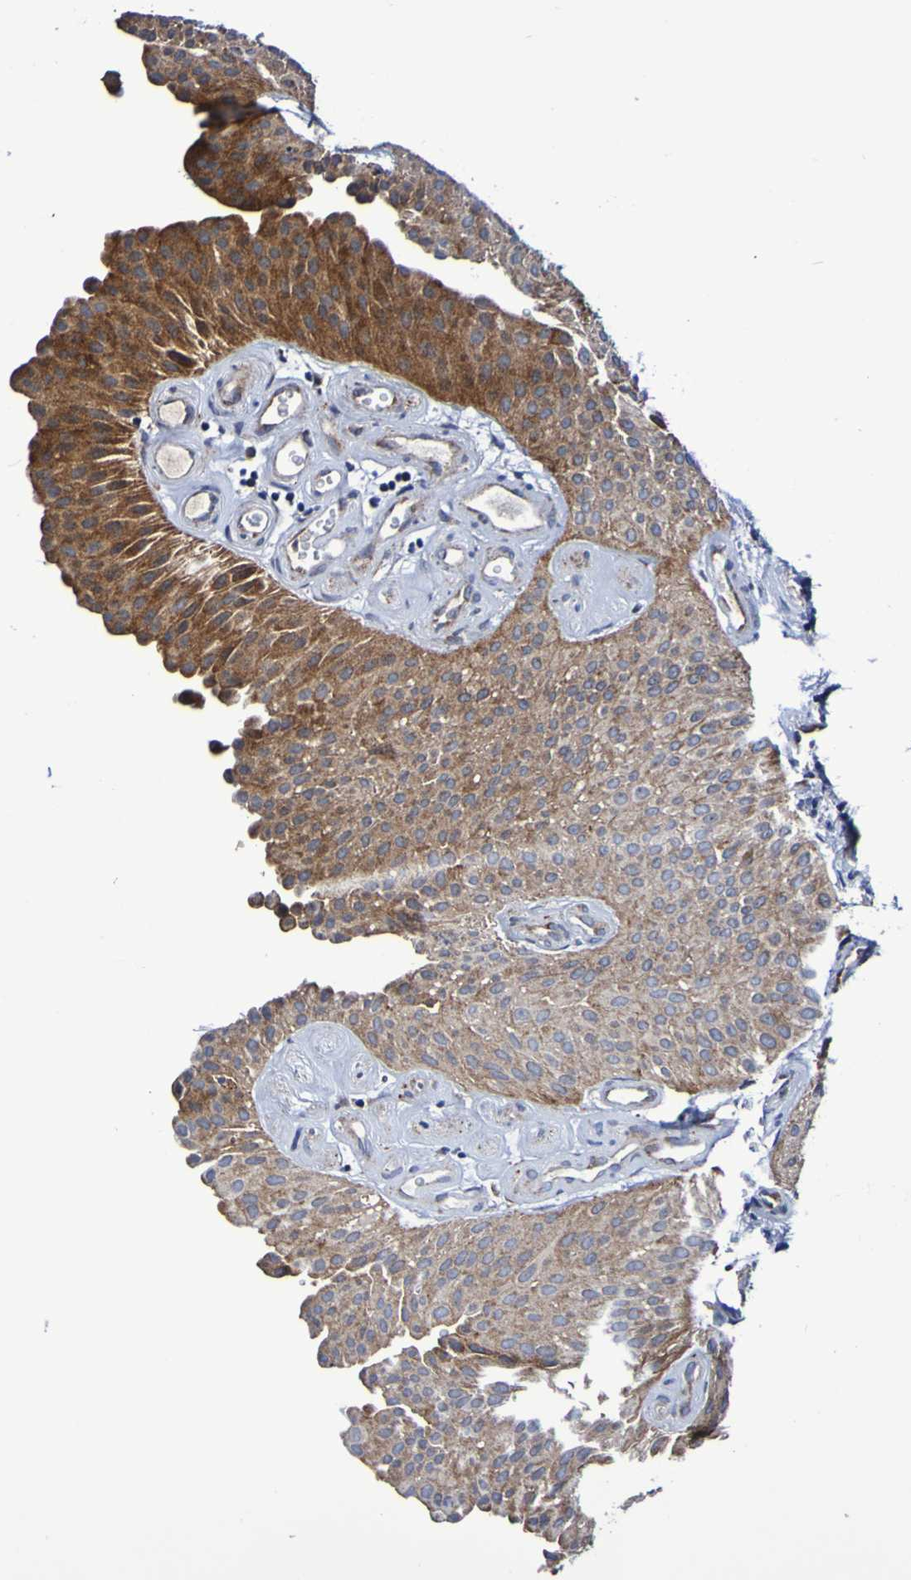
{"staining": {"intensity": "moderate", "quantity": ">75%", "location": "cytoplasmic/membranous"}, "tissue": "urothelial cancer", "cell_type": "Tumor cells", "image_type": "cancer", "snomed": [{"axis": "morphology", "description": "Urothelial carcinoma, Low grade"}, {"axis": "topography", "description": "Urinary bladder"}], "caption": "This is a micrograph of immunohistochemistry (IHC) staining of urothelial carcinoma (low-grade), which shows moderate expression in the cytoplasmic/membranous of tumor cells.", "gene": "GJB1", "patient": {"sex": "female", "age": 60}}